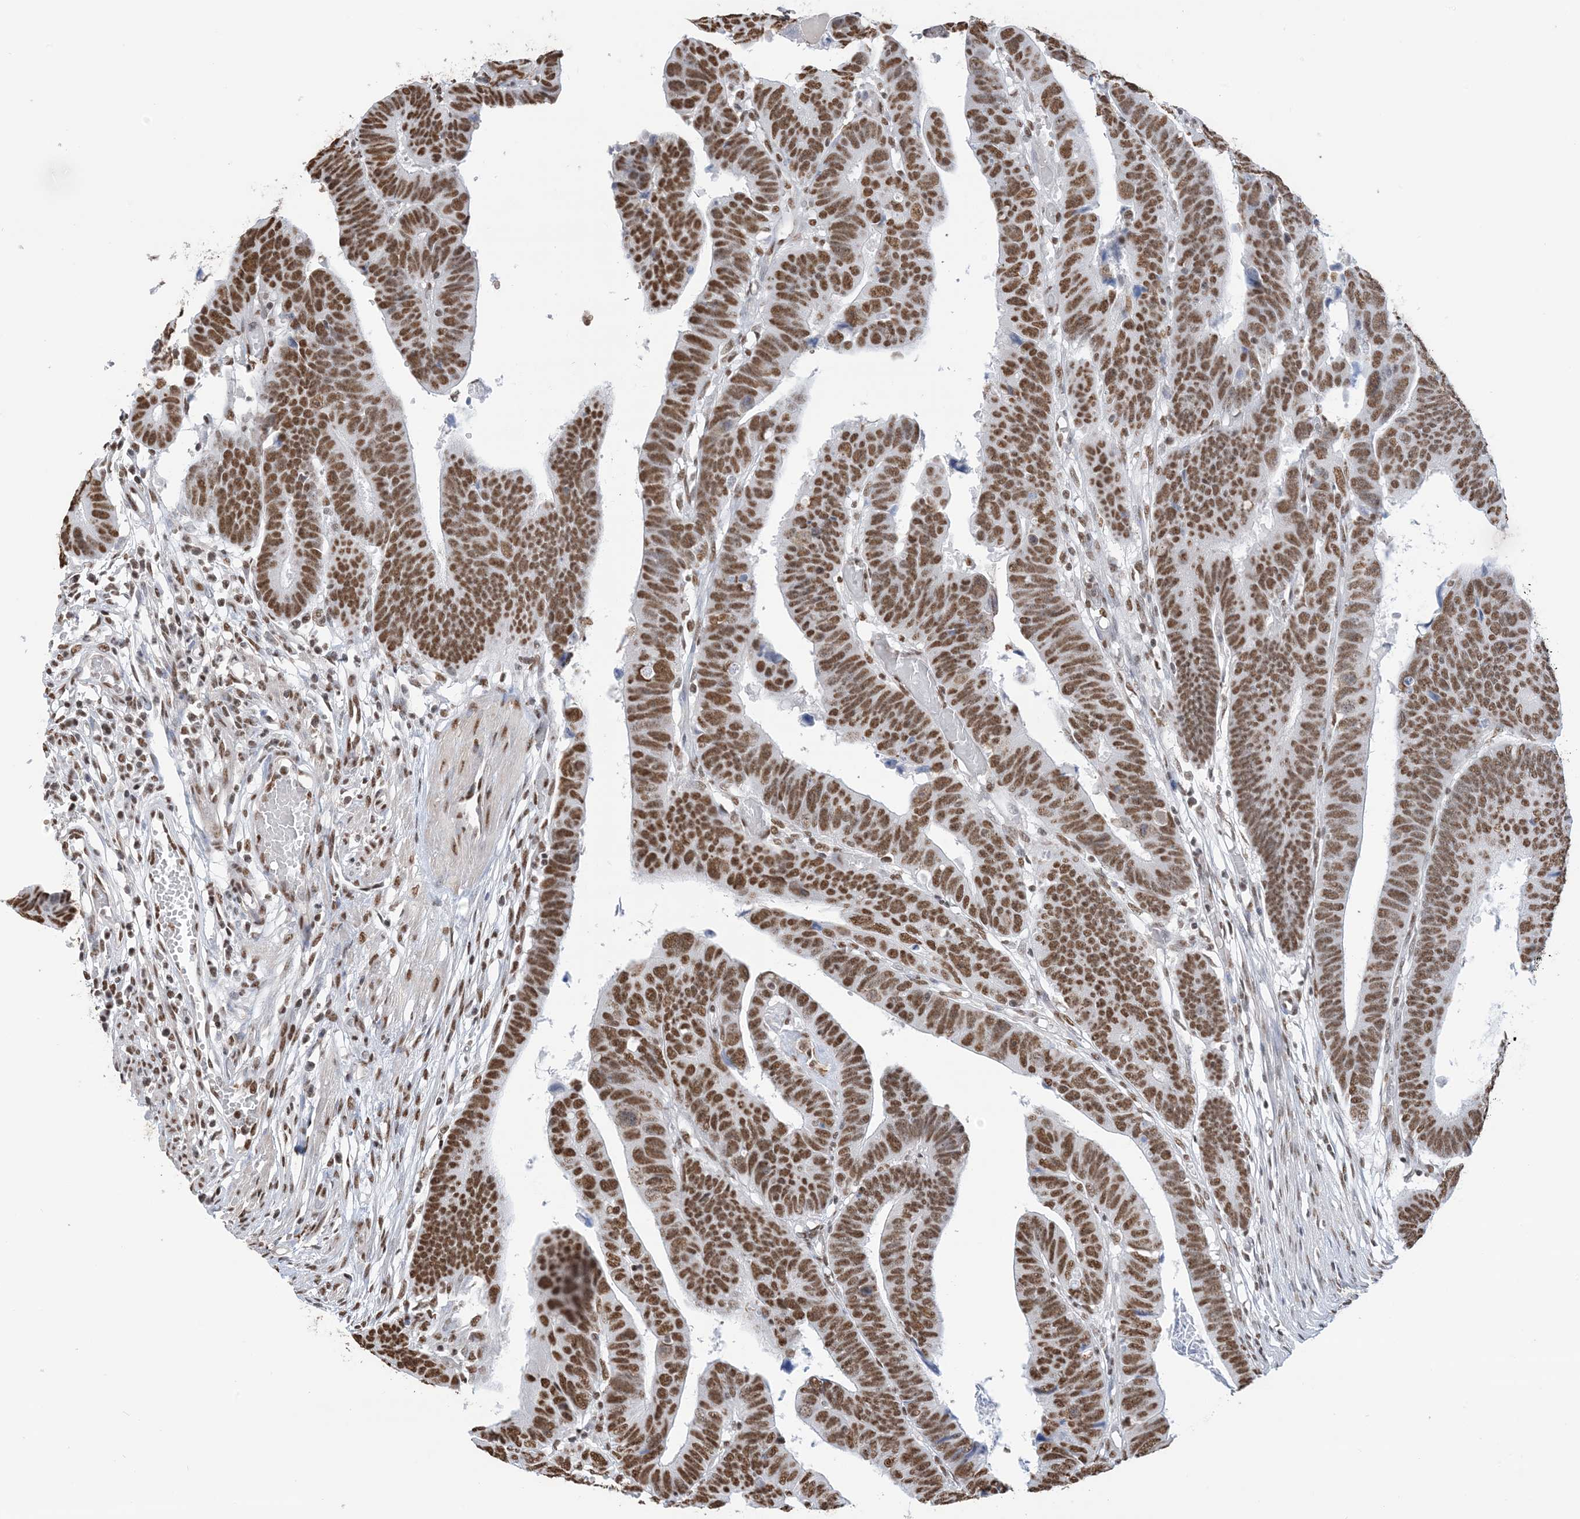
{"staining": {"intensity": "strong", "quantity": ">75%", "location": "nuclear"}, "tissue": "colorectal cancer", "cell_type": "Tumor cells", "image_type": "cancer", "snomed": [{"axis": "morphology", "description": "Adenocarcinoma, NOS"}, {"axis": "topography", "description": "Rectum"}], "caption": "Colorectal cancer stained with a brown dye exhibits strong nuclear positive positivity in approximately >75% of tumor cells.", "gene": "ZNF792", "patient": {"sex": "female", "age": 65}}